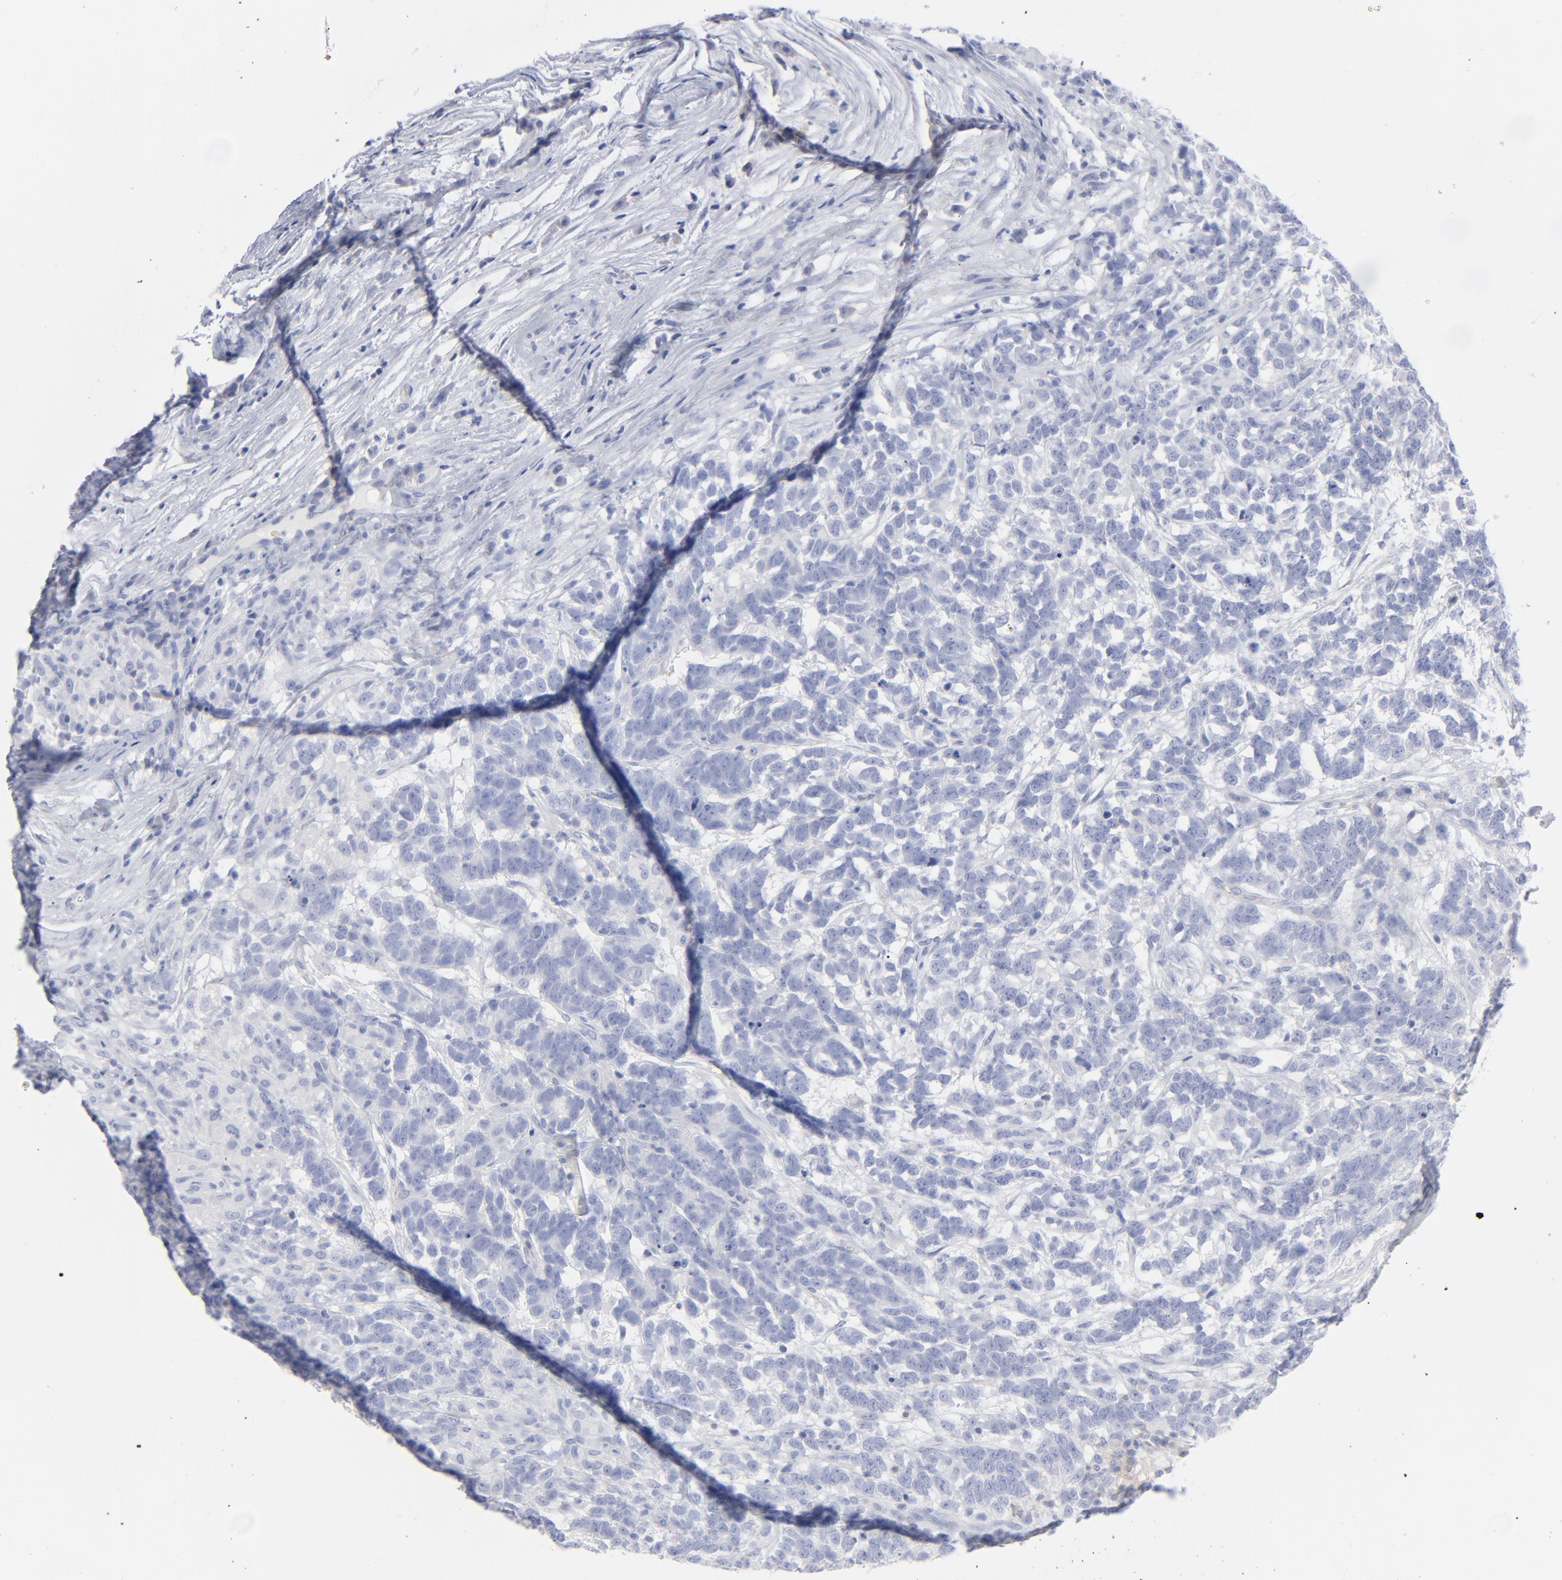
{"staining": {"intensity": "negative", "quantity": "none", "location": "none"}, "tissue": "testis cancer", "cell_type": "Tumor cells", "image_type": "cancer", "snomed": [{"axis": "morphology", "description": "Carcinoma, Embryonal, NOS"}, {"axis": "topography", "description": "Testis"}], "caption": "Testis cancer was stained to show a protein in brown. There is no significant positivity in tumor cells.", "gene": "P2RY8", "patient": {"sex": "male", "age": 26}}